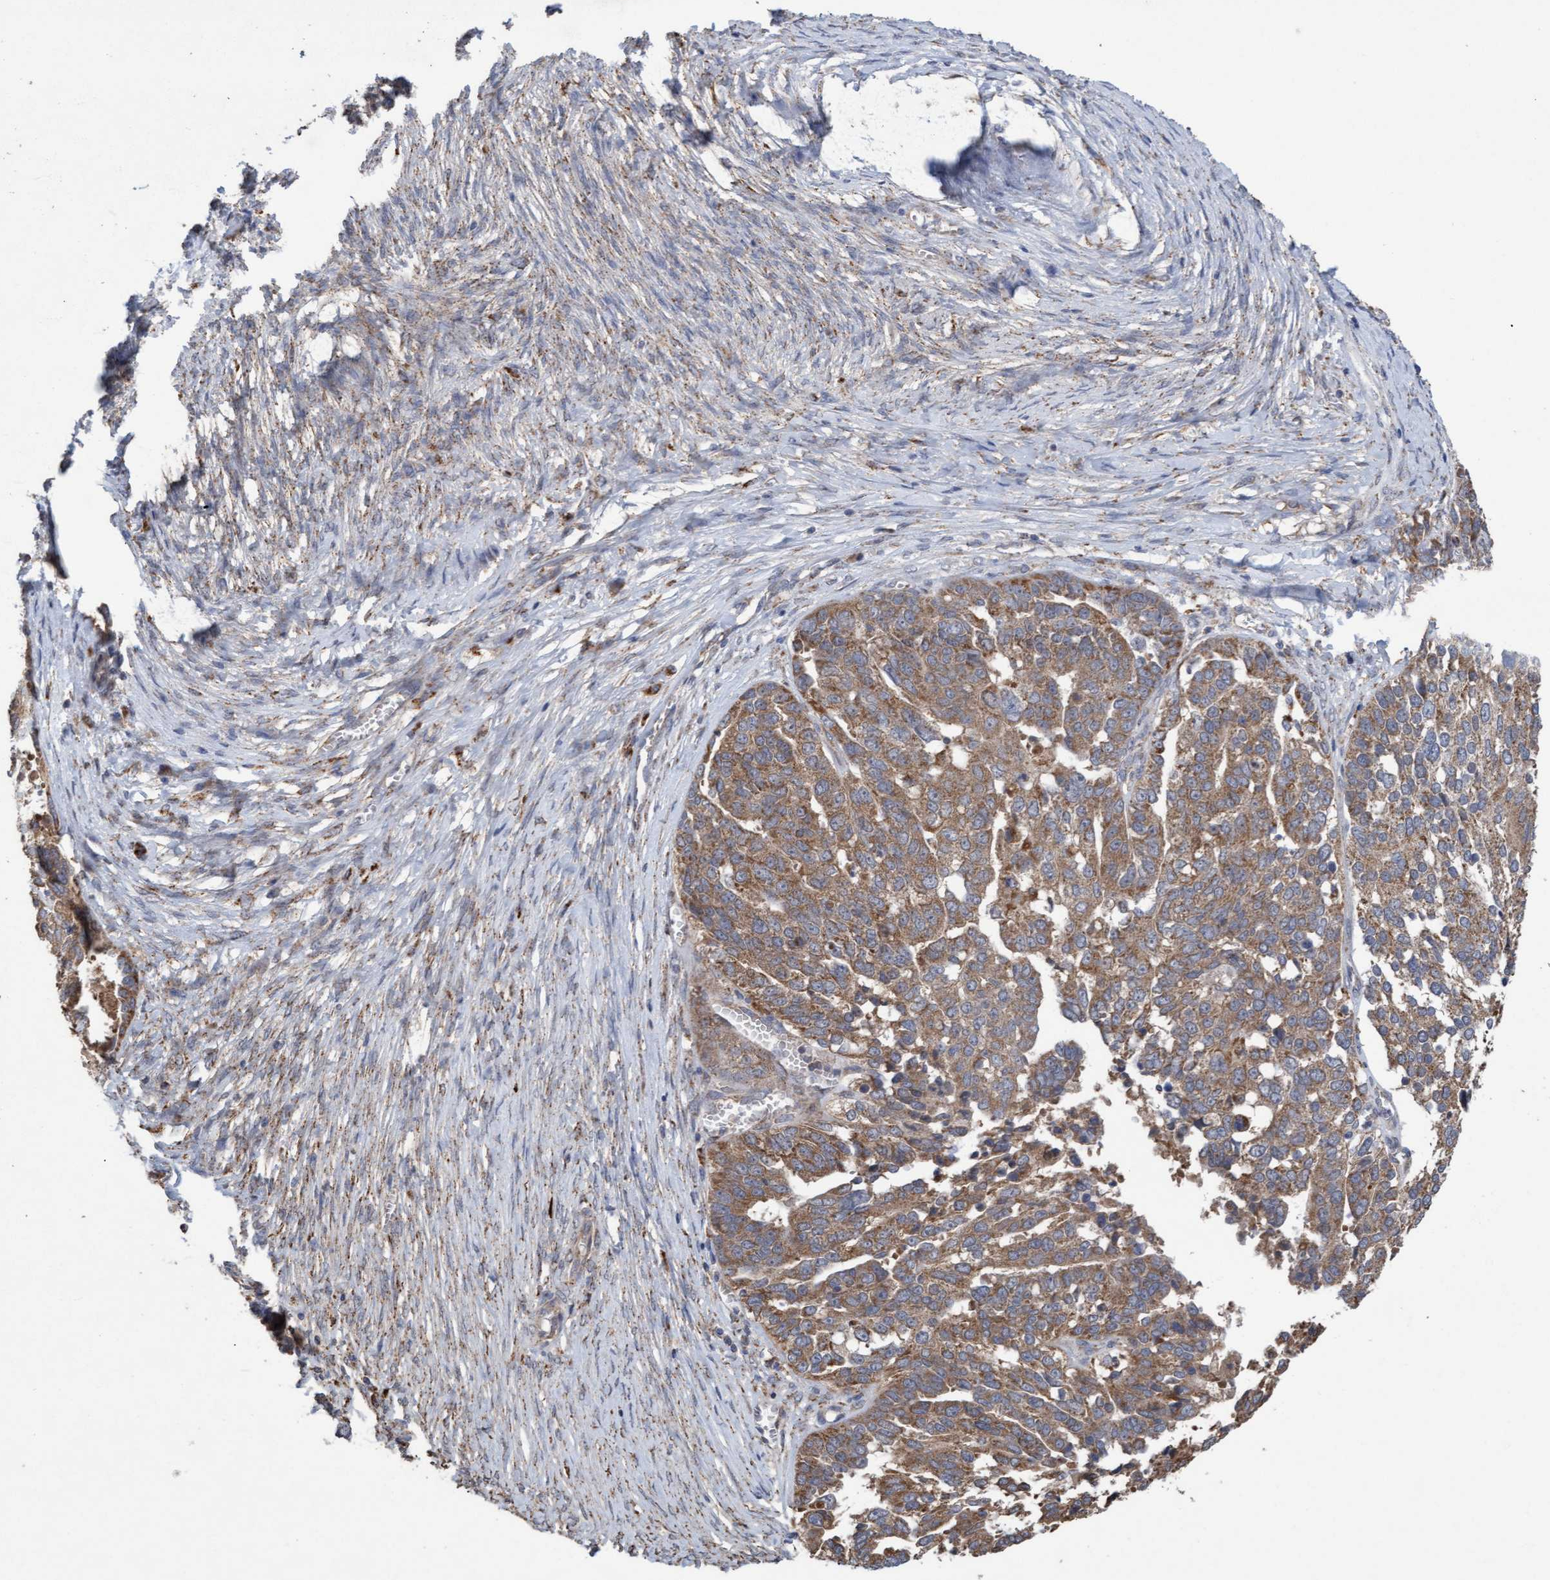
{"staining": {"intensity": "moderate", "quantity": ">75%", "location": "cytoplasmic/membranous"}, "tissue": "ovarian cancer", "cell_type": "Tumor cells", "image_type": "cancer", "snomed": [{"axis": "morphology", "description": "Cystadenocarcinoma, serous, NOS"}, {"axis": "topography", "description": "Ovary"}], "caption": "The micrograph exhibits immunohistochemical staining of ovarian serous cystadenocarcinoma. There is moderate cytoplasmic/membranous expression is appreciated in about >75% of tumor cells.", "gene": "ATPAF2", "patient": {"sex": "female", "age": 44}}